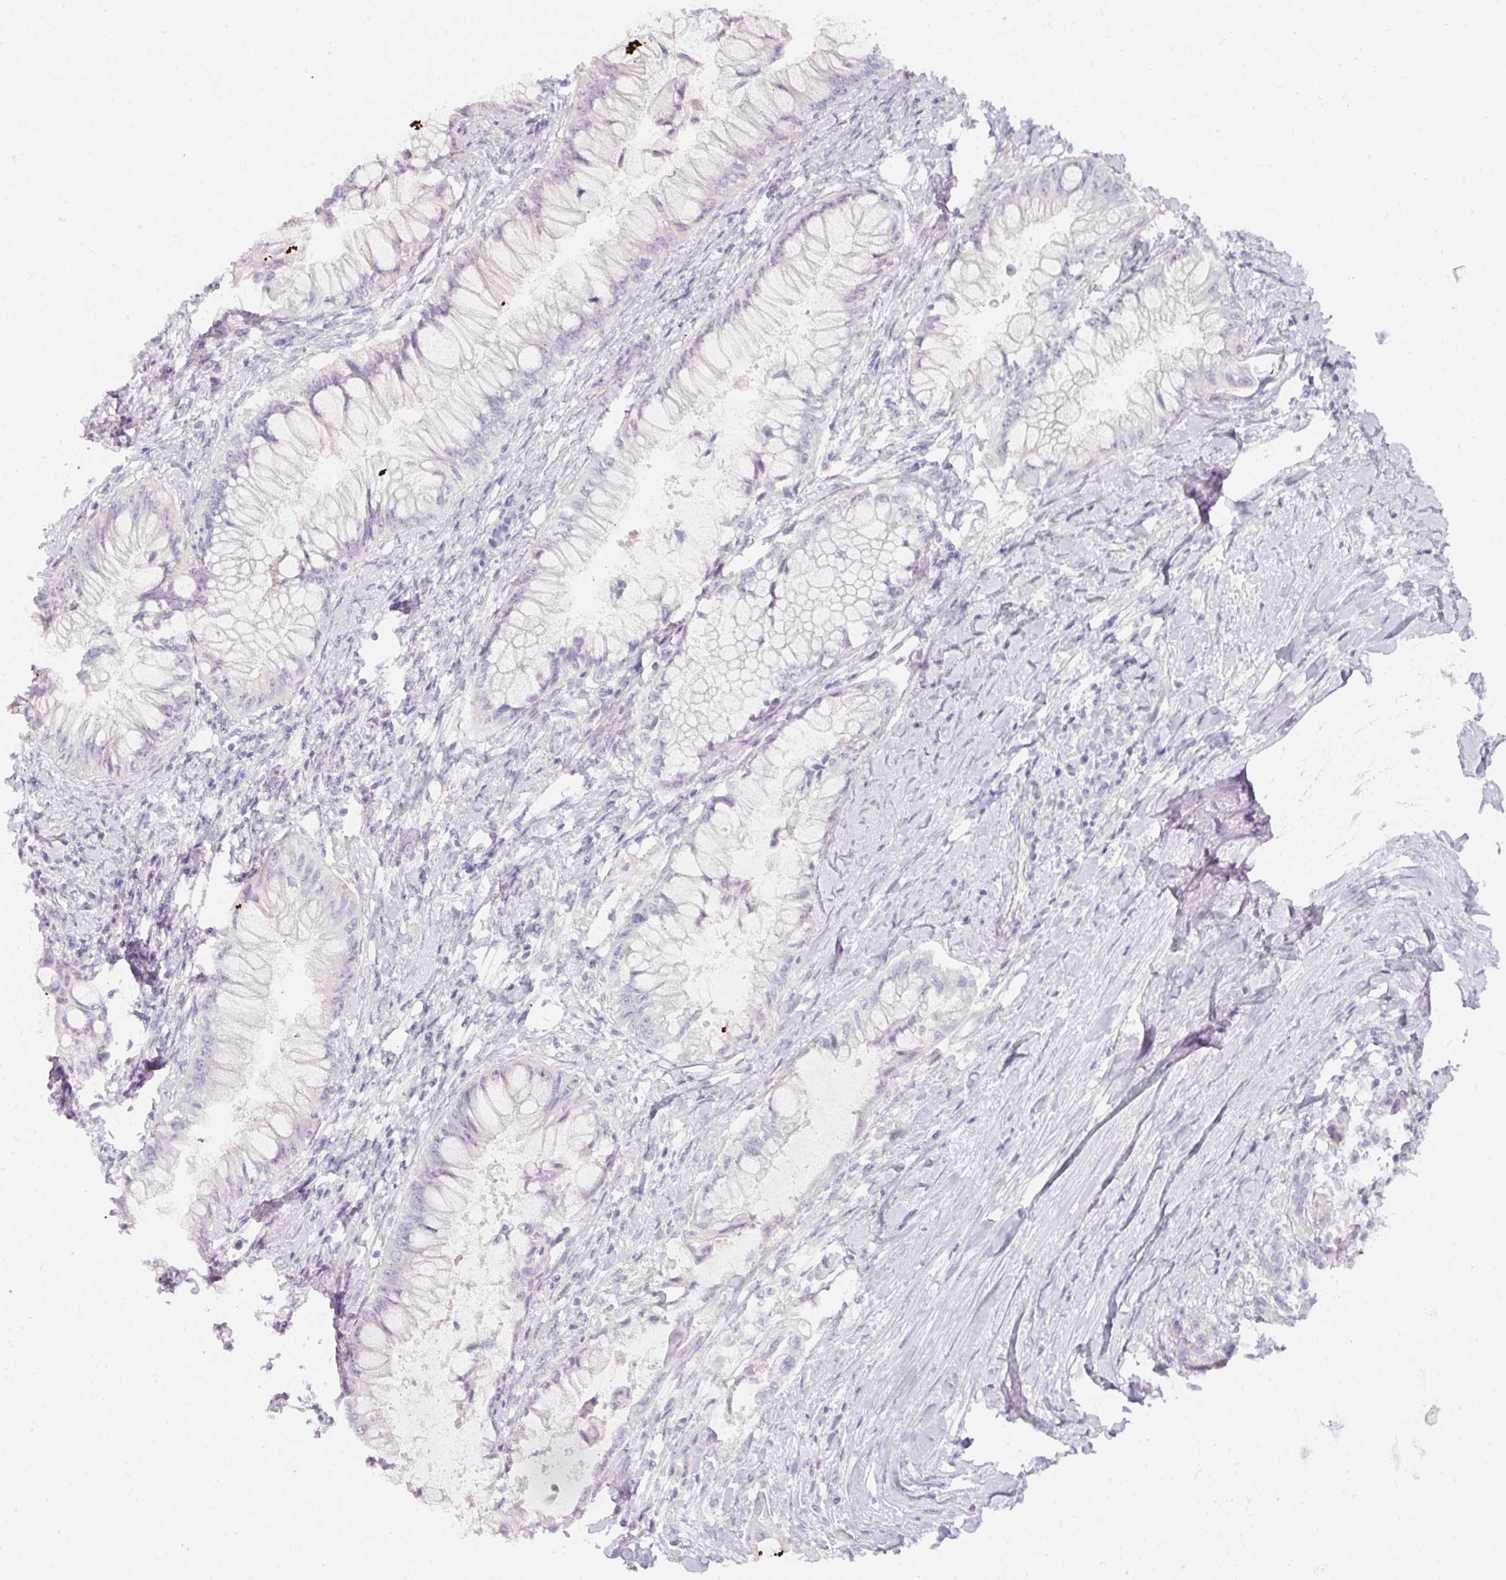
{"staining": {"intensity": "negative", "quantity": "none", "location": "none"}, "tissue": "pancreatic cancer", "cell_type": "Tumor cells", "image_type": "cancer", "snomed": [{"axis": "morphology", "description": "Adenocarcinoma, NOS"}, {"axis": "topography", "description": "Pancreas"}], "caption": "IHC micrograph of pancreatic adenocarcinoma stained for a protein (brown), which exhibits no expression in tumor cells. (DAB IHC visualized using brightfield microscopy, high magnification).", "gene": "SLC2A2", "patient": {"sex": "male", "age": 48}}